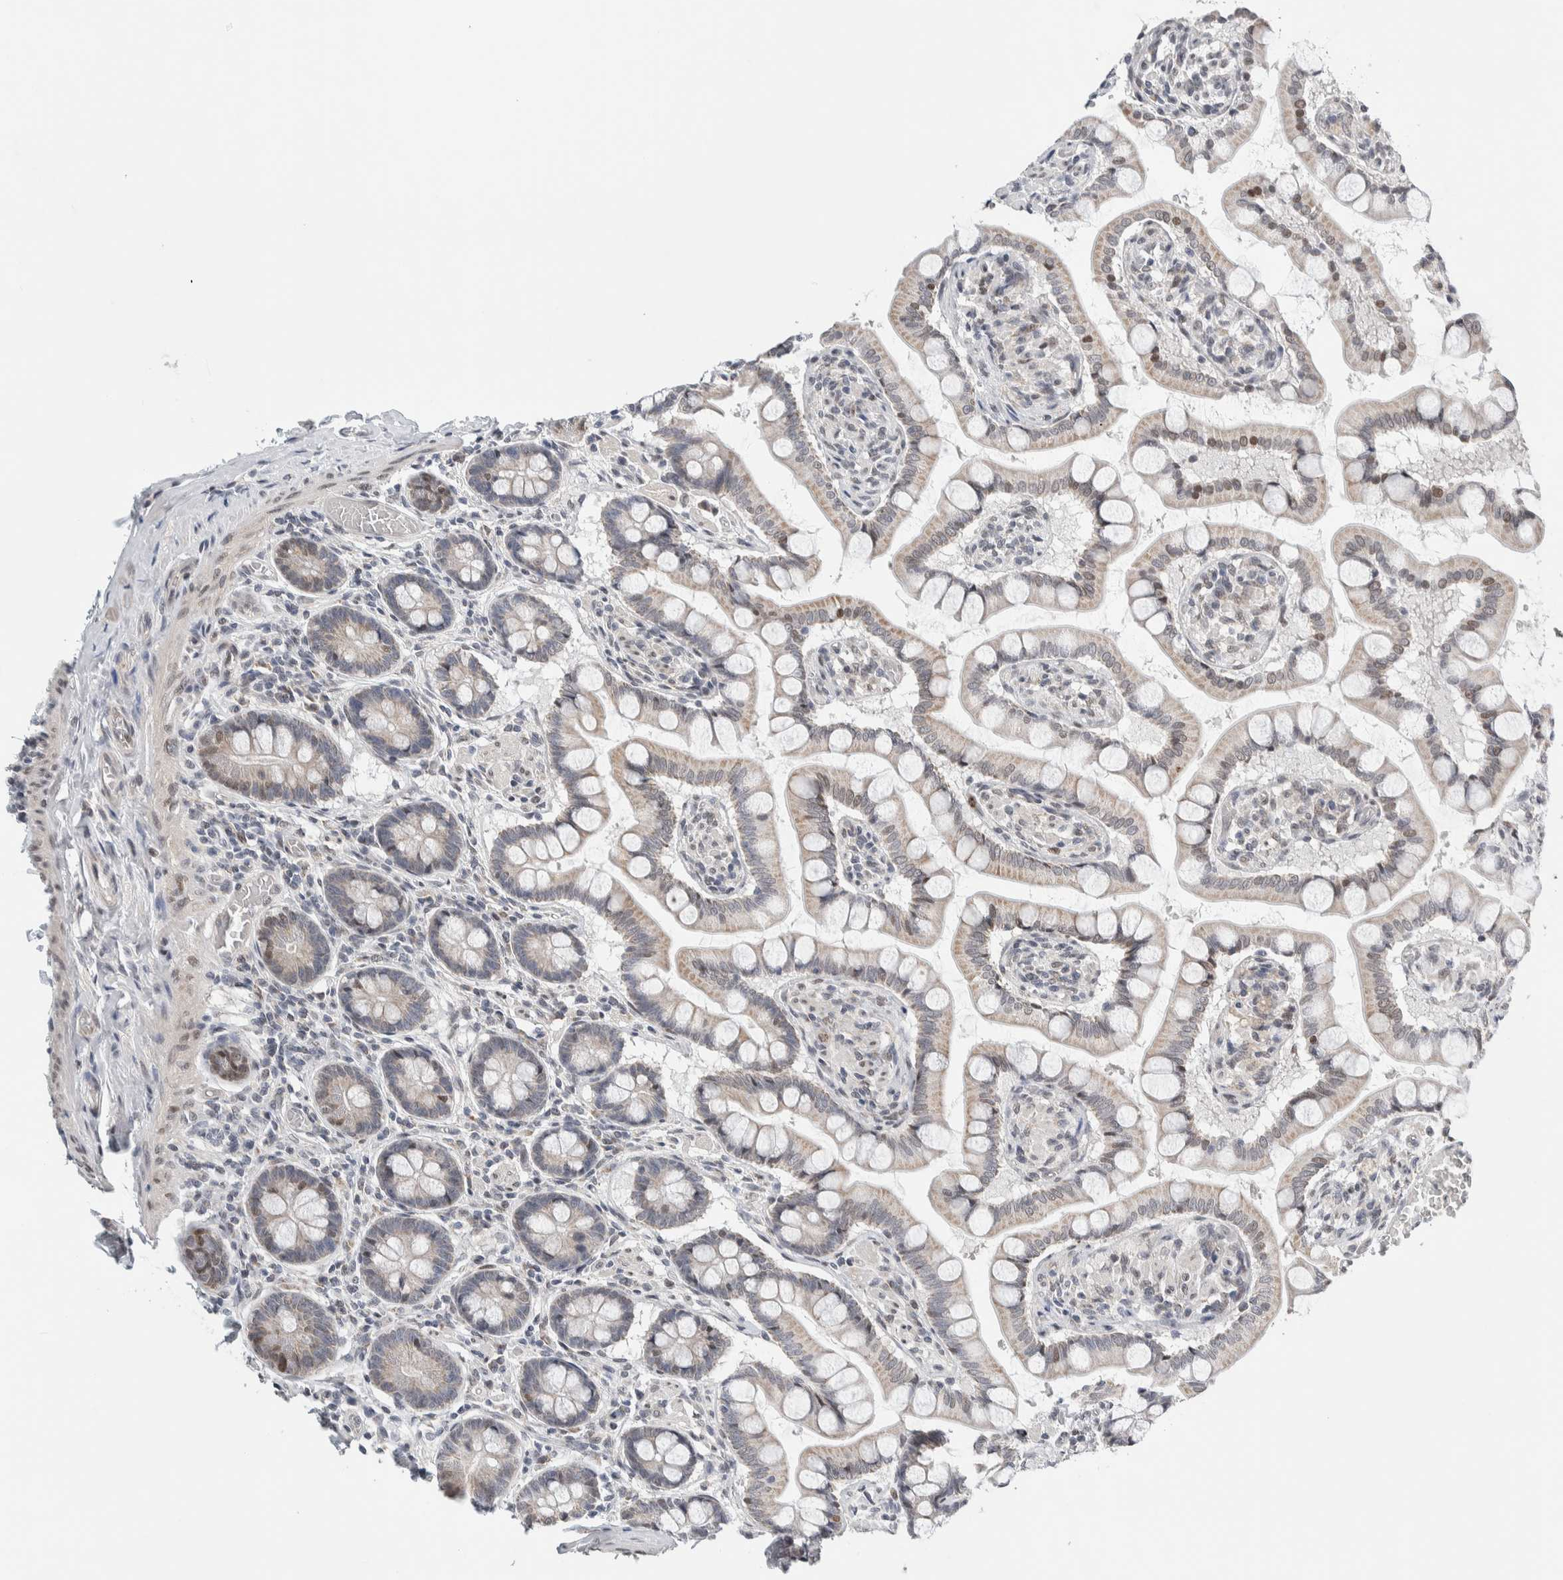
{"staining": {"intensity": "weak", "quantity": "<25%", "location": "cytoplasmic/membranous,nuclear"}, "tissue": "small intestine", "cell_type": "Glandular cells", "image_type": "normal", "snomed": [{"axis": "morphology", "description": "Normal tissue, NOS"}, {"axis": "topography", "description": "Small intestine"}], "caption": "Glandular cells are negative for protein expression in benign human small intestine. Brightfield microscopy of immunohistochemistry (IHC) stained with DAB (3,3'-diaminobenzidine) (brown) and hematoxylin (blue), captured at high magnification.", "gene": "NEUROD1", "patient": {"sex": "male", "age": 41}}